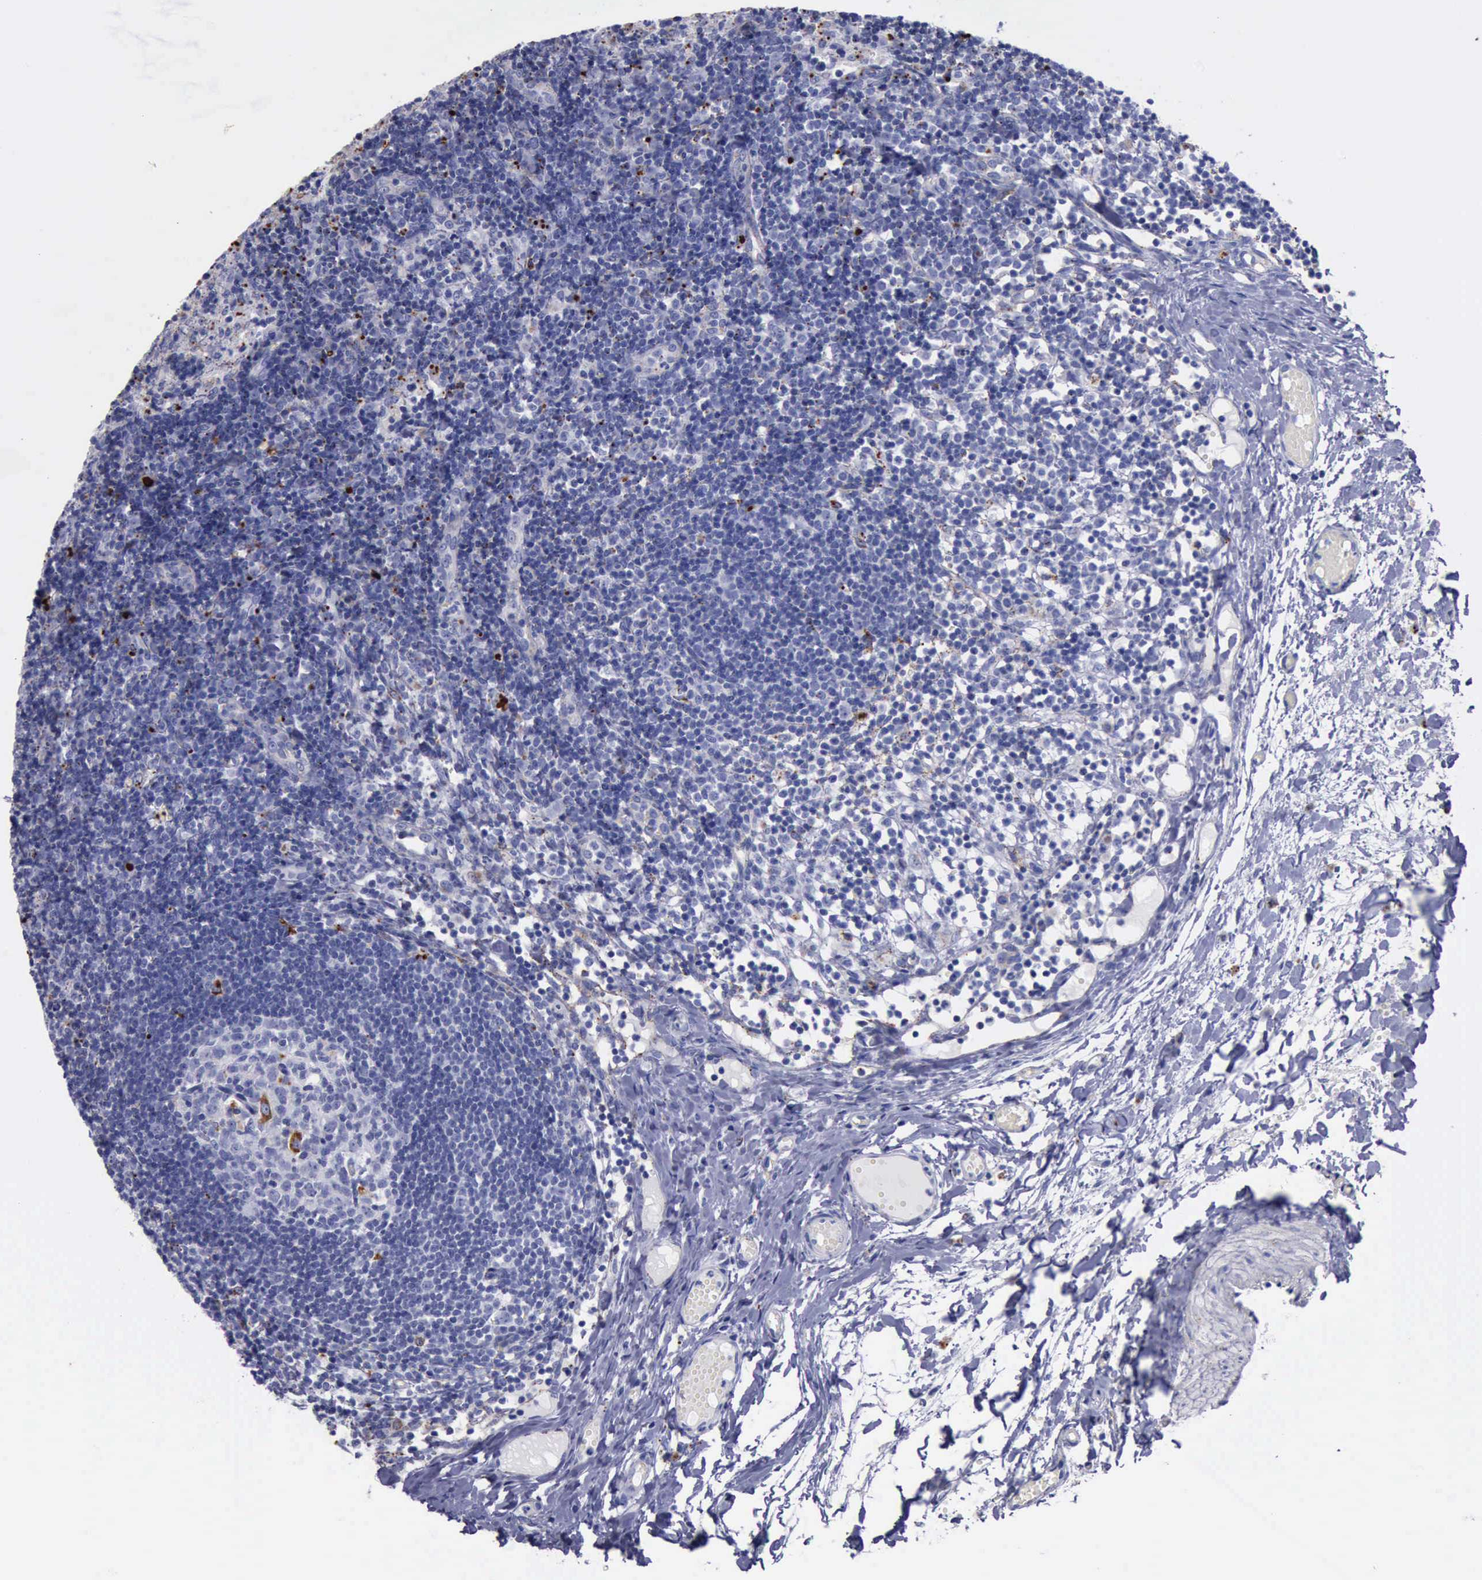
{"staining": {"intensity": "negative", "quantity": "none", "location": "none"}, "tissue": "lymph node", "cell_type": "Germinal center cells", "image_type": "normal", "snomed": [{"axis": "morphology", "description": "Normal tissue, NOS"}, {"axis": "morphology", "description": "Inflammation, NOS"}, {"axis": "topography", "description": "Lymph node"}, {"axis": "topography", "description": "Salivary gland"}], "caption": "This is an immunohistochemistry (IHC) image of normal human lymph node. There is no expression in germinal center cells.", "gene": "CTSD", "patient": {"sex": "male", "age": 3}}